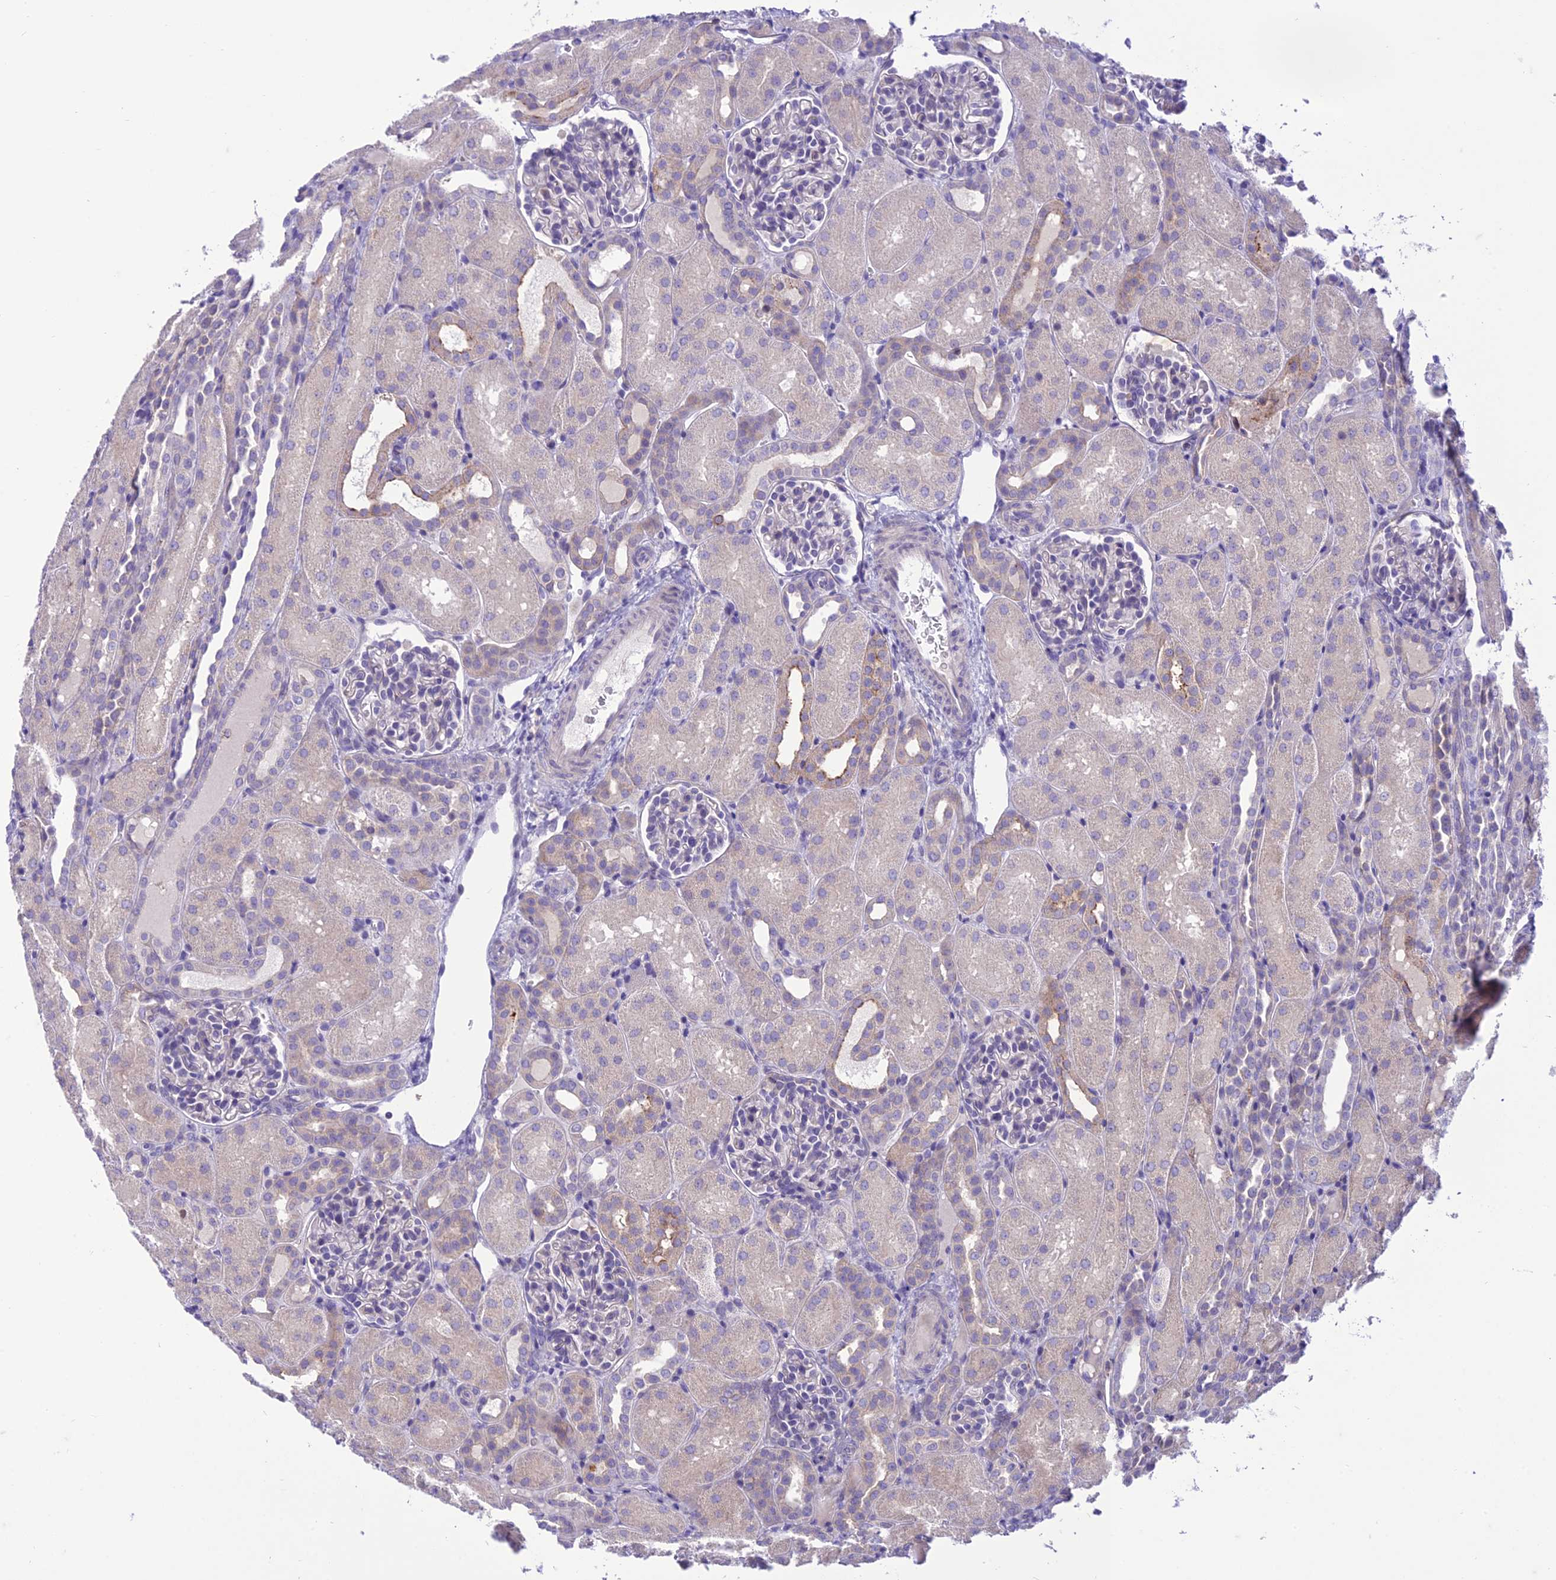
{"staining": {"intensity": "negative", "quantity": "none", "location": "none"}, "tissue": "kidney", "cell_type": "Cells in glomeruli", "image_type": "normal", "snomed": [{"axis": "morphology", "description": "Normal tissue, NOS"}, {"axis": "topography", "description": "Kidney"}], "caption": "The photomicrograph demonstrates no staining of cells in glomeruli in benign kidney.", "gene": "ITGAE", "patient": {"sex": "male", "age": 1}}